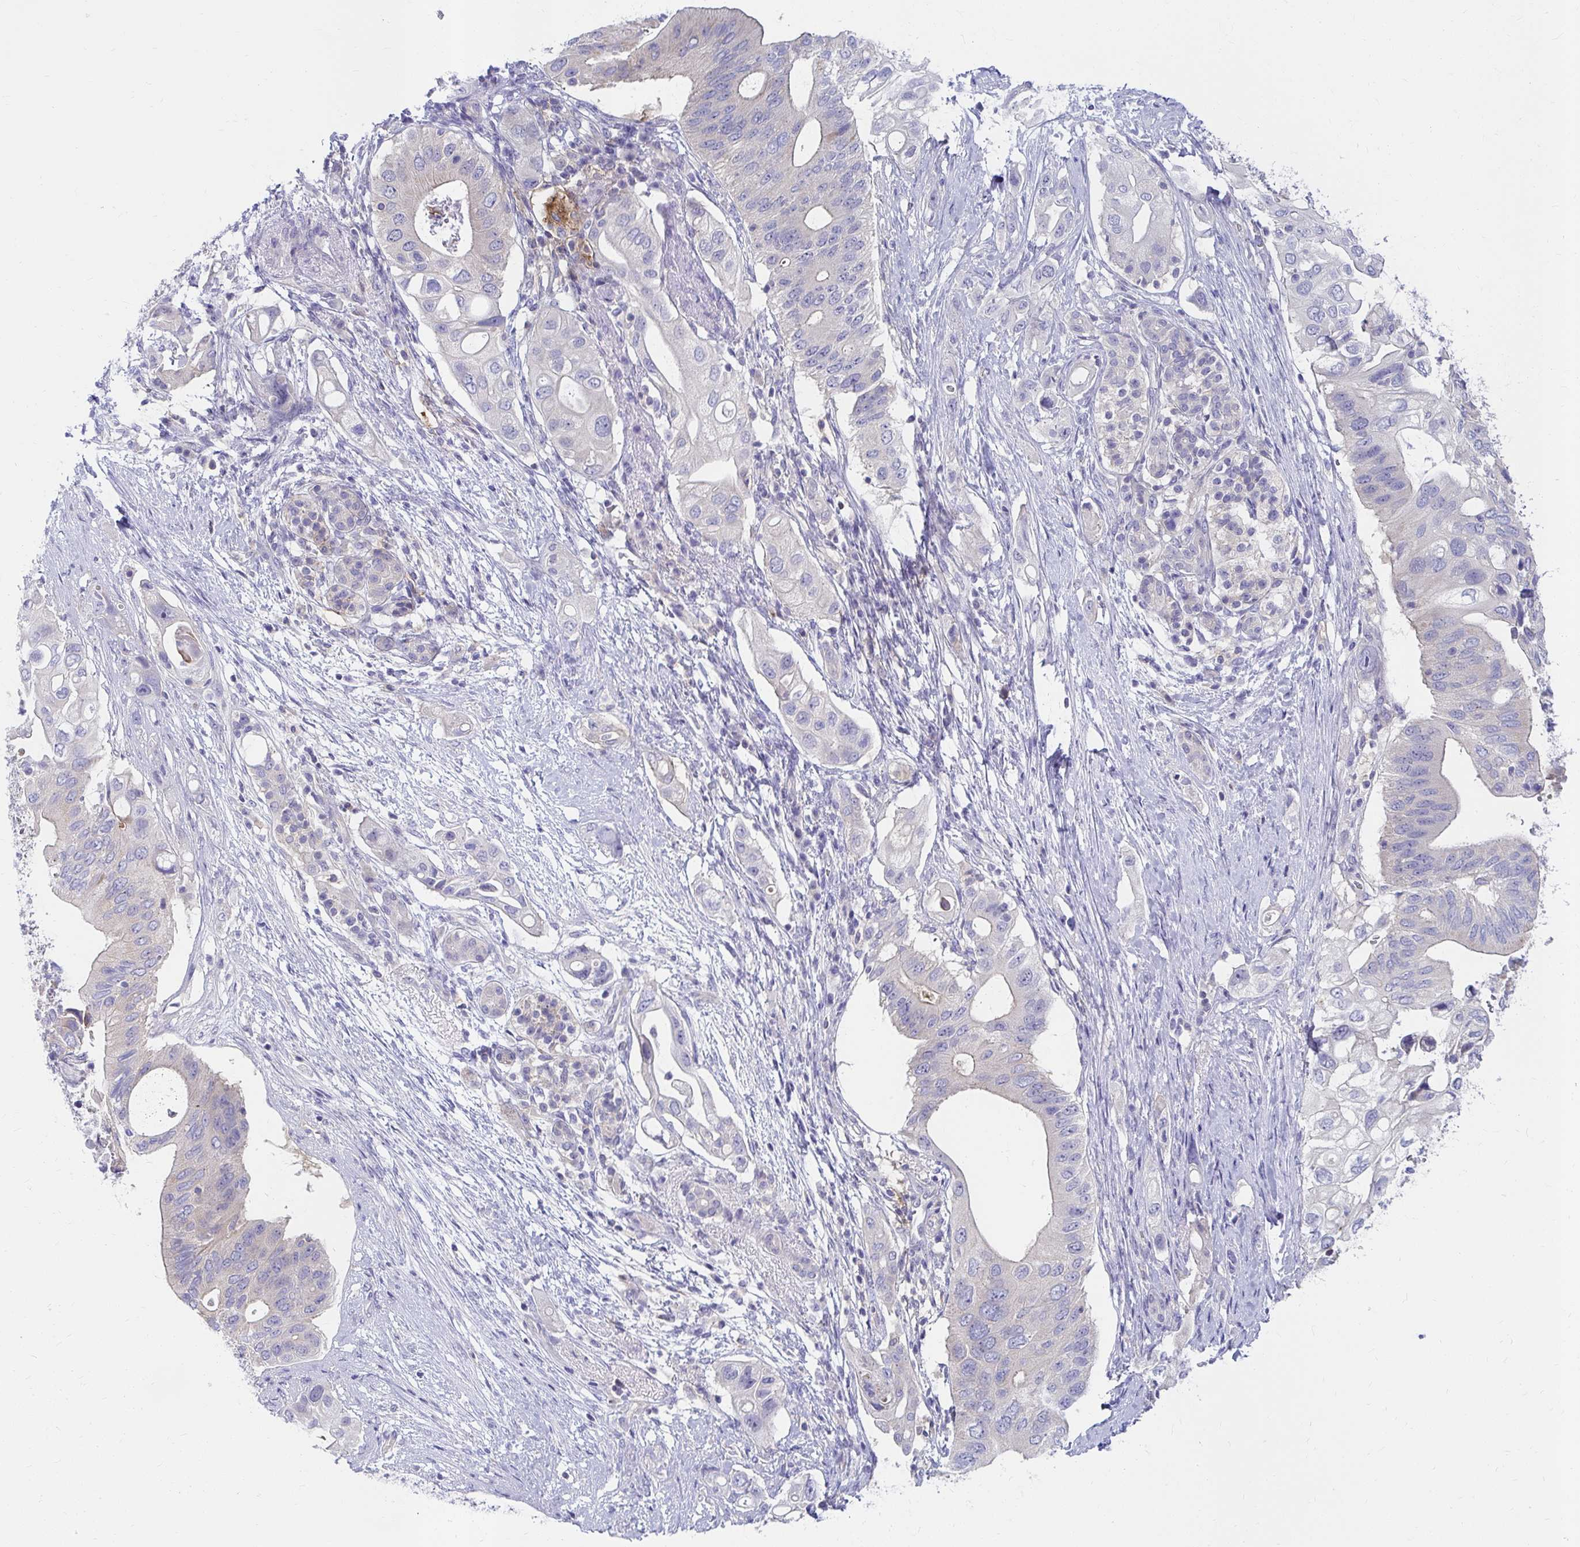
{"staining": {"intensity": "negative", "quantity": "none", "location": "none"}, "tissue": "pancreatic cancer", "cell_type": "Tumor cells", "image_type": "cancer", "snomed": [{"axis": "morphology", "description": "Adenocarcinoma, NOS"}, {"axis": "topography", "description": "Pancreas"}], "caption": "An image of pancreatic cancer stained for a protein demonstrates no brown staining in tumor cells.", "gene": "C19orf81", "patient": {"sex": "female", "age": 72}}